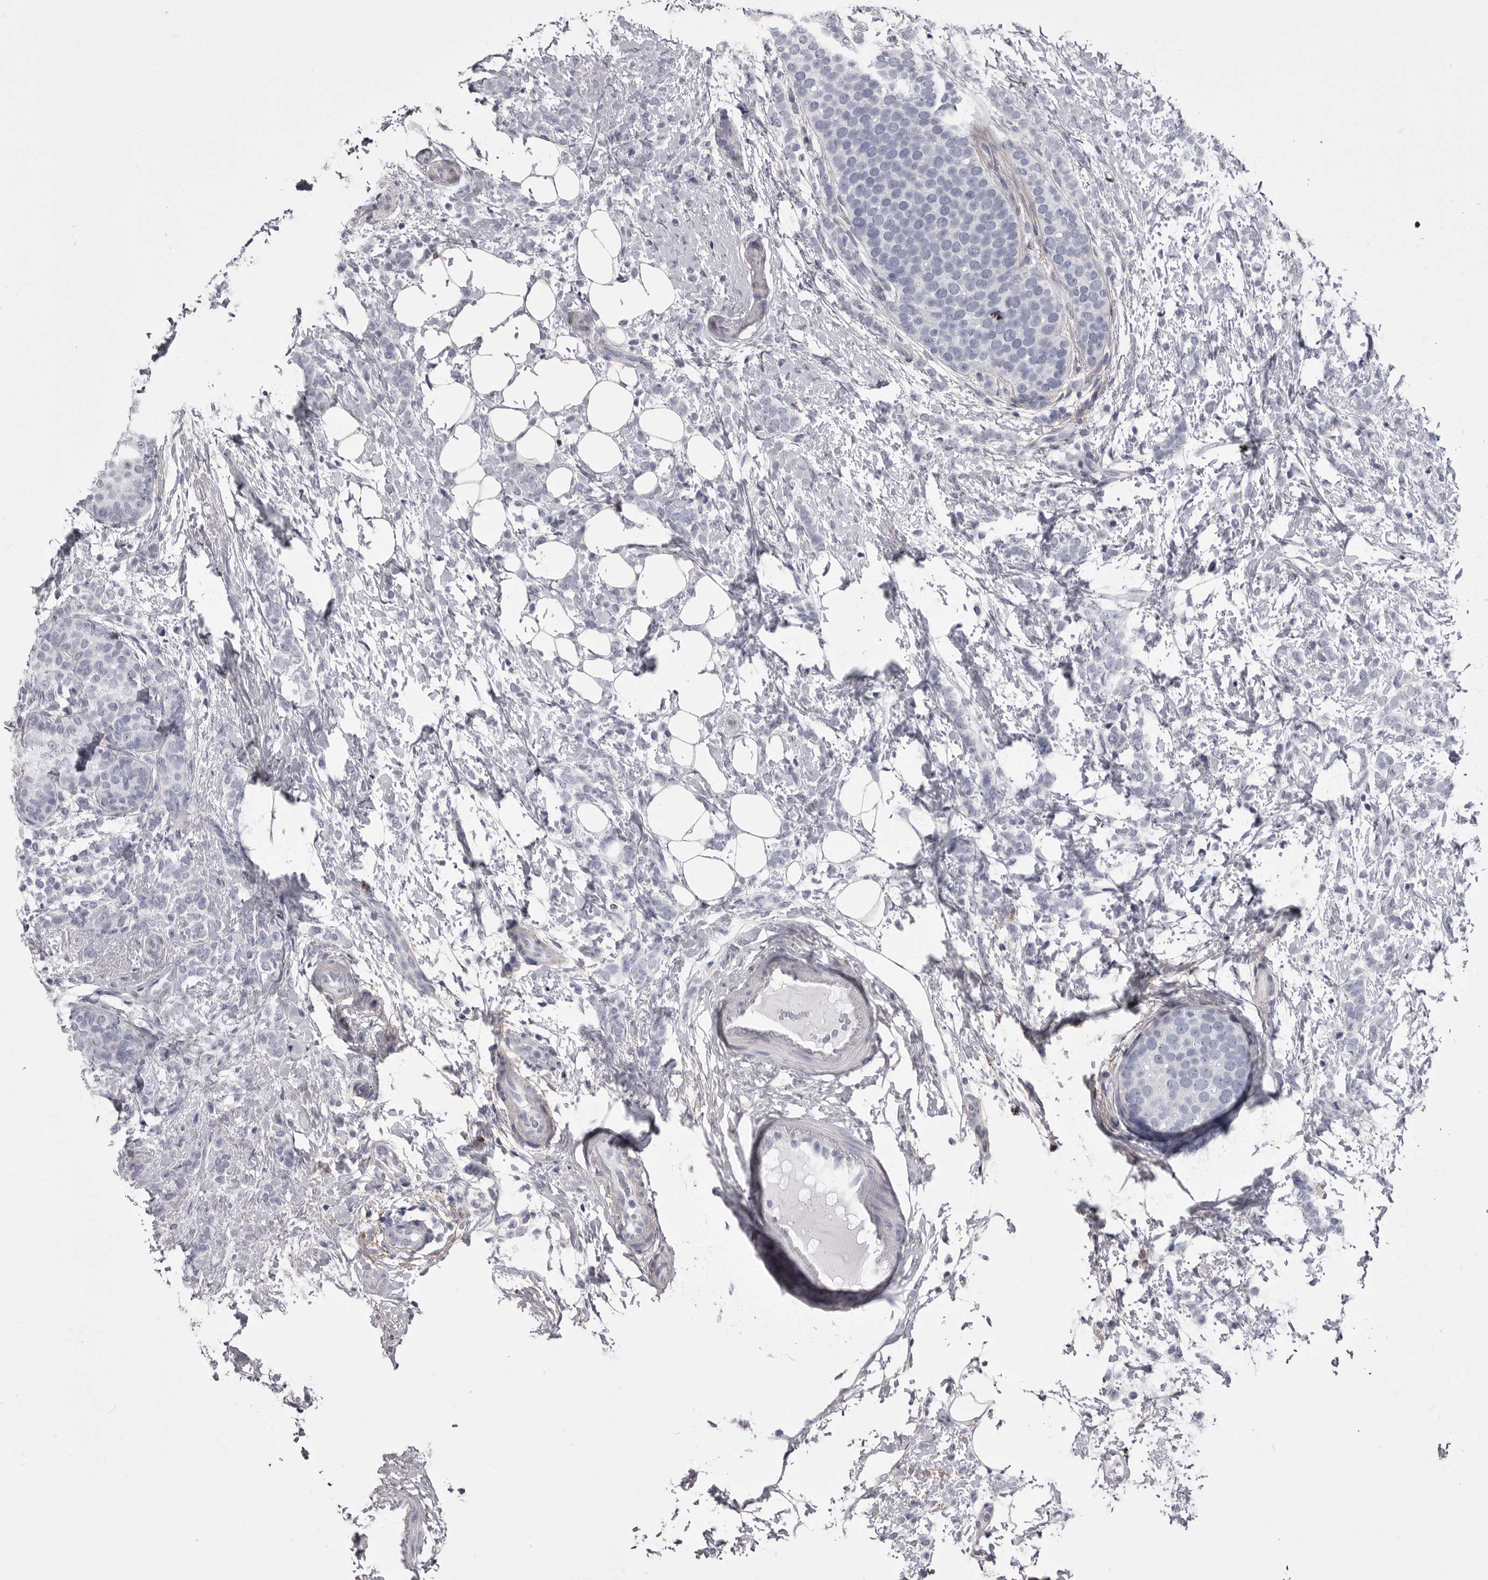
{"staining": {"intensity": "negative", "quantity": "none", "location": "none"}, "tissue": "breast cancer", "cell_type": "Tumor cells", "image_type": "cancer", "snomed": [{"axis": "morphology", "description": "Lobular carcinoma"}, {"axis": "topography", "description": "Breast"}], "caption": "Tumor cells show no significant staining in lobular carcinoma (breast).", "gene": "ANK2", "patient": {"sex": "female", "age": 50}}